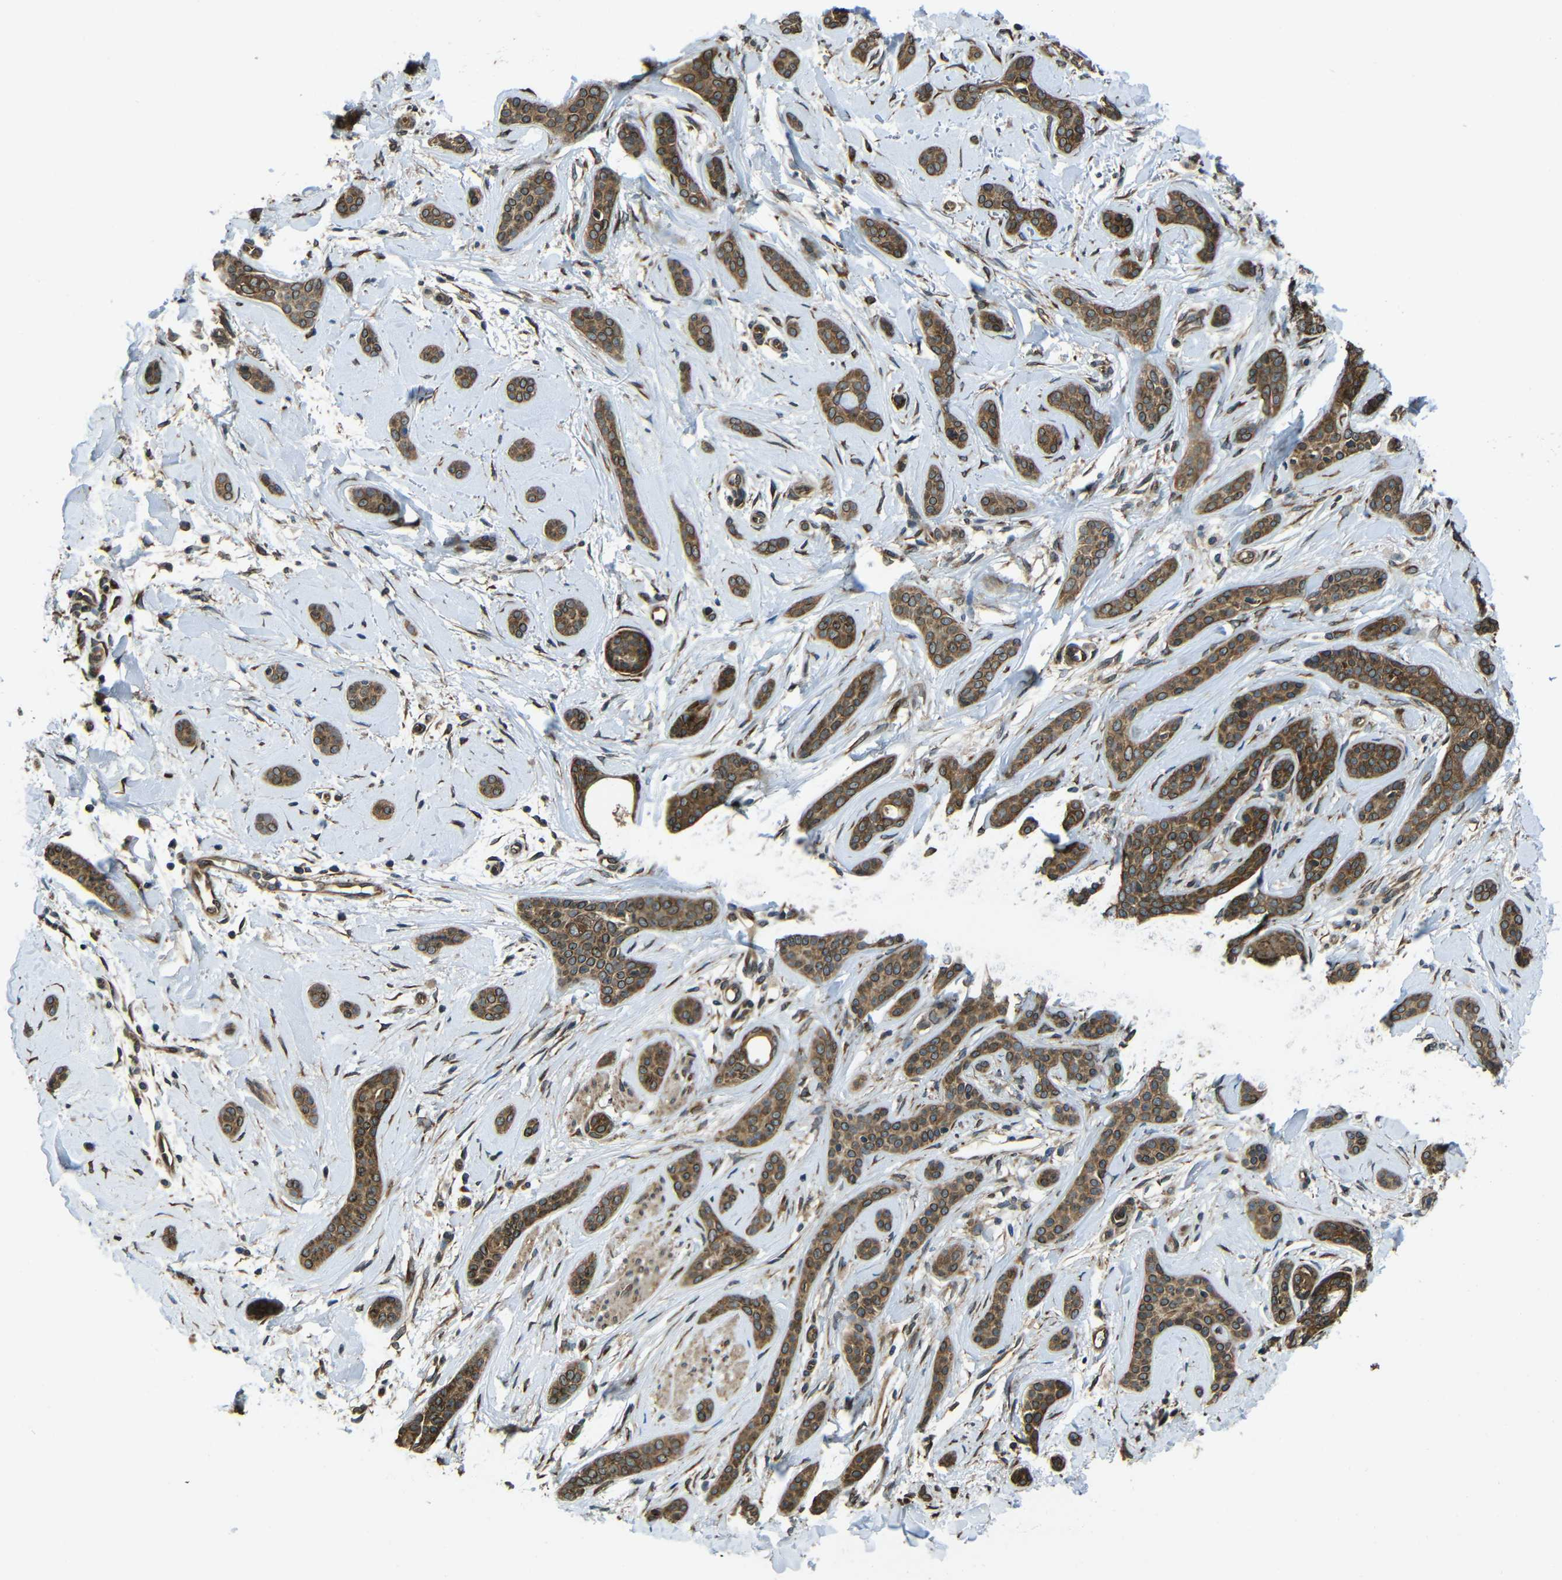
{"staining": {"intensity": "moderate", "quantity": ">75%", "location": "cytoplasmic/membranous"}, "tissue": "skin cancer", "cell_type": "Tumor cells", "image_type": "cancer", "snomed": [{"axis": "morphology", "description": "Basal cell carcinoma"}, {"axis": "morphology", "description": "Adnexal tumor, benign"}, {"axis": "topography", "description": "Skin"}], "caption": "Immunohistochemical staining of basal cell carcinoma (skin) displays medium levels of moderate cytoplasmic/membranous protein positivity in approximately >75% of tumor cells.", "gene": "VAPB", "patient": {"sex": "female", "age": 42}}